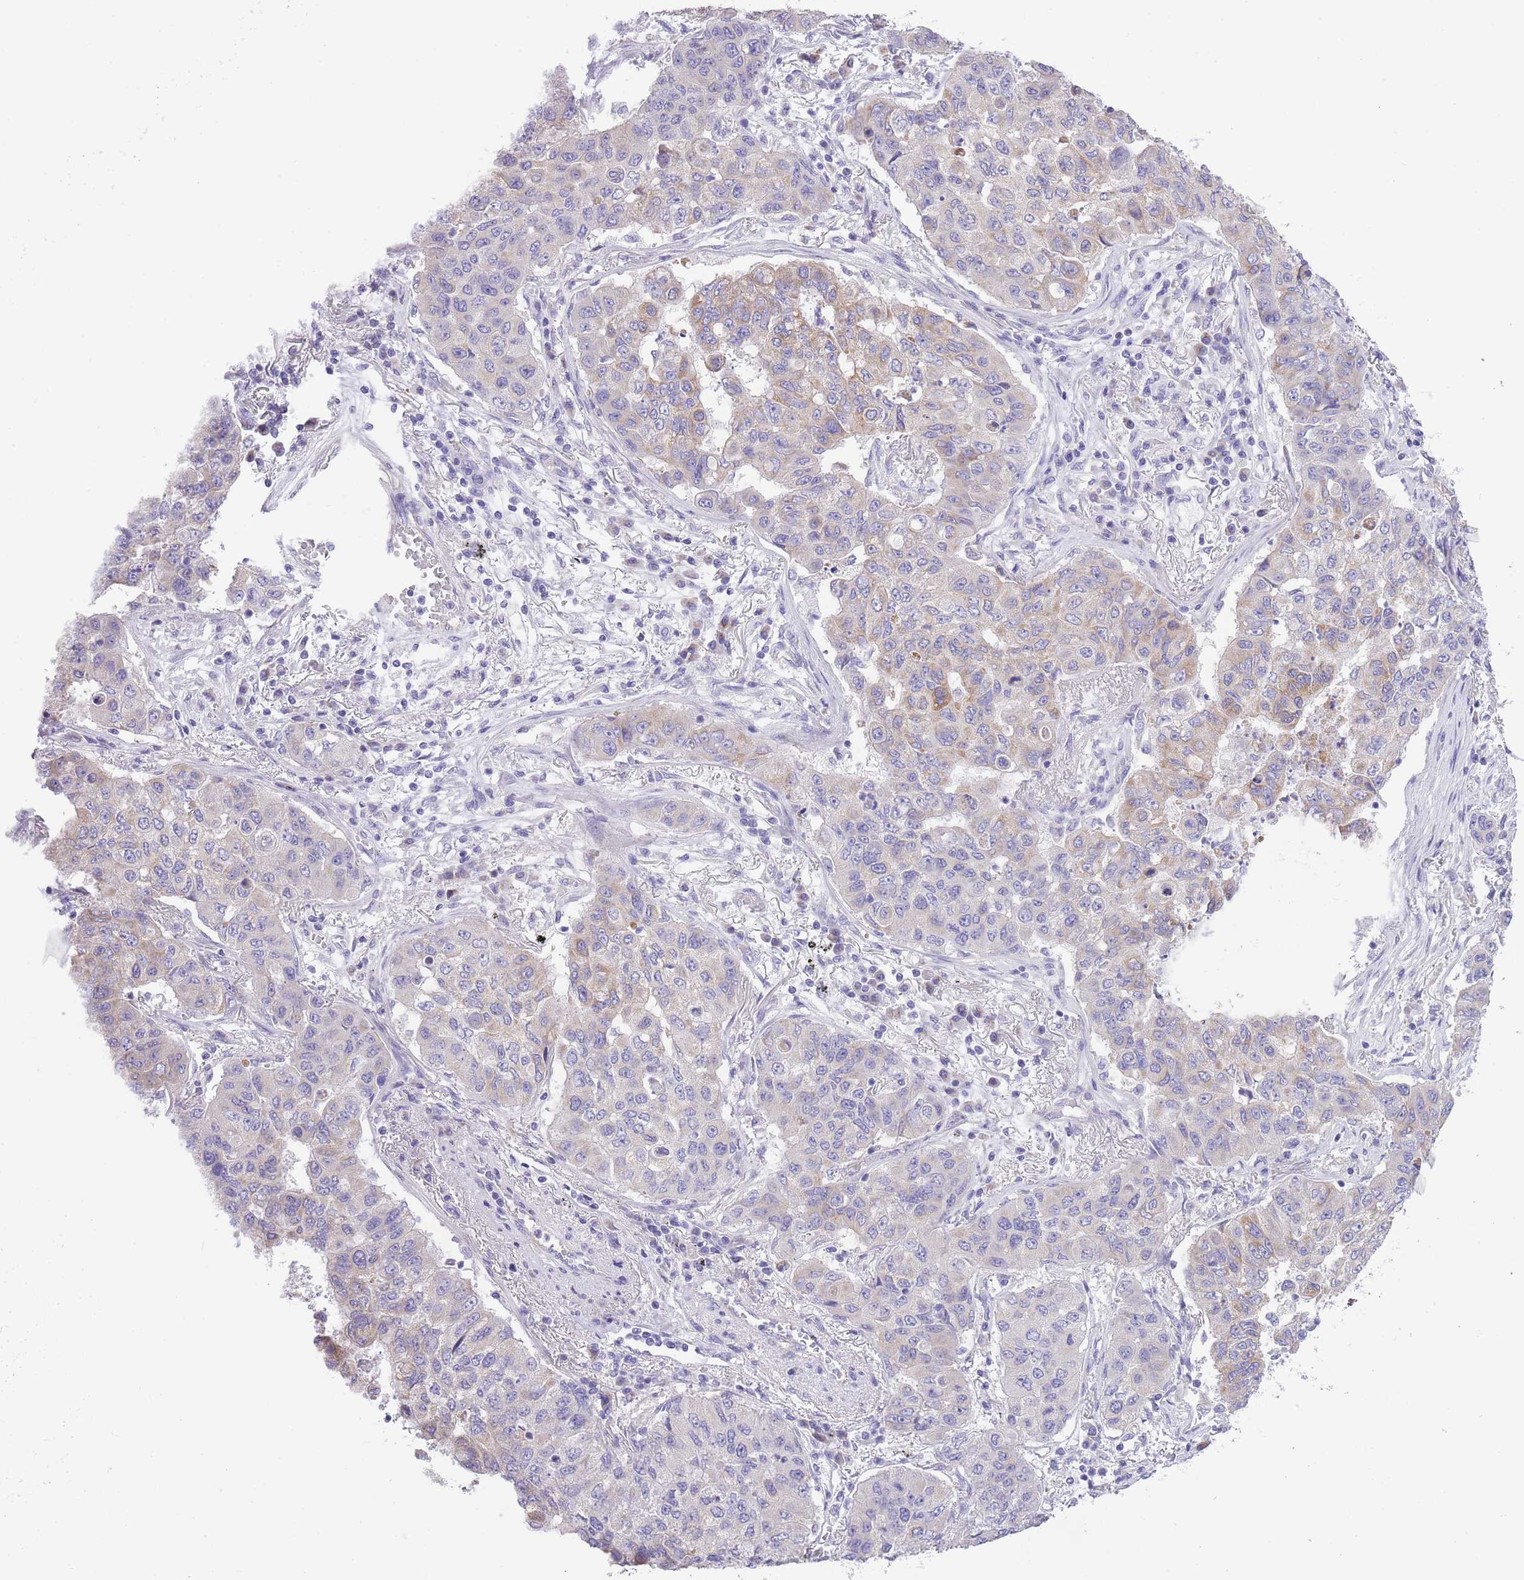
{"staining": {"intensity": "weak", "quantity": "<25%", "location": "cytoplasmic/membranous"}, "tissue": "lung cancer", "cell_type": "Tumor cells", "image_type": "cancer", "snomed": [{"axis": "morphology", "description": "Squamous cell carcinoma, NOS"}, {"axis": "topography", "description": "Lung"}], "caption": "Protein analysis of lung cancer (squamous cell carcinoma) shows no significant positivity in tumor cells.", "gene": "RHOU", "patient": {"sex": "male", "age": 74}}